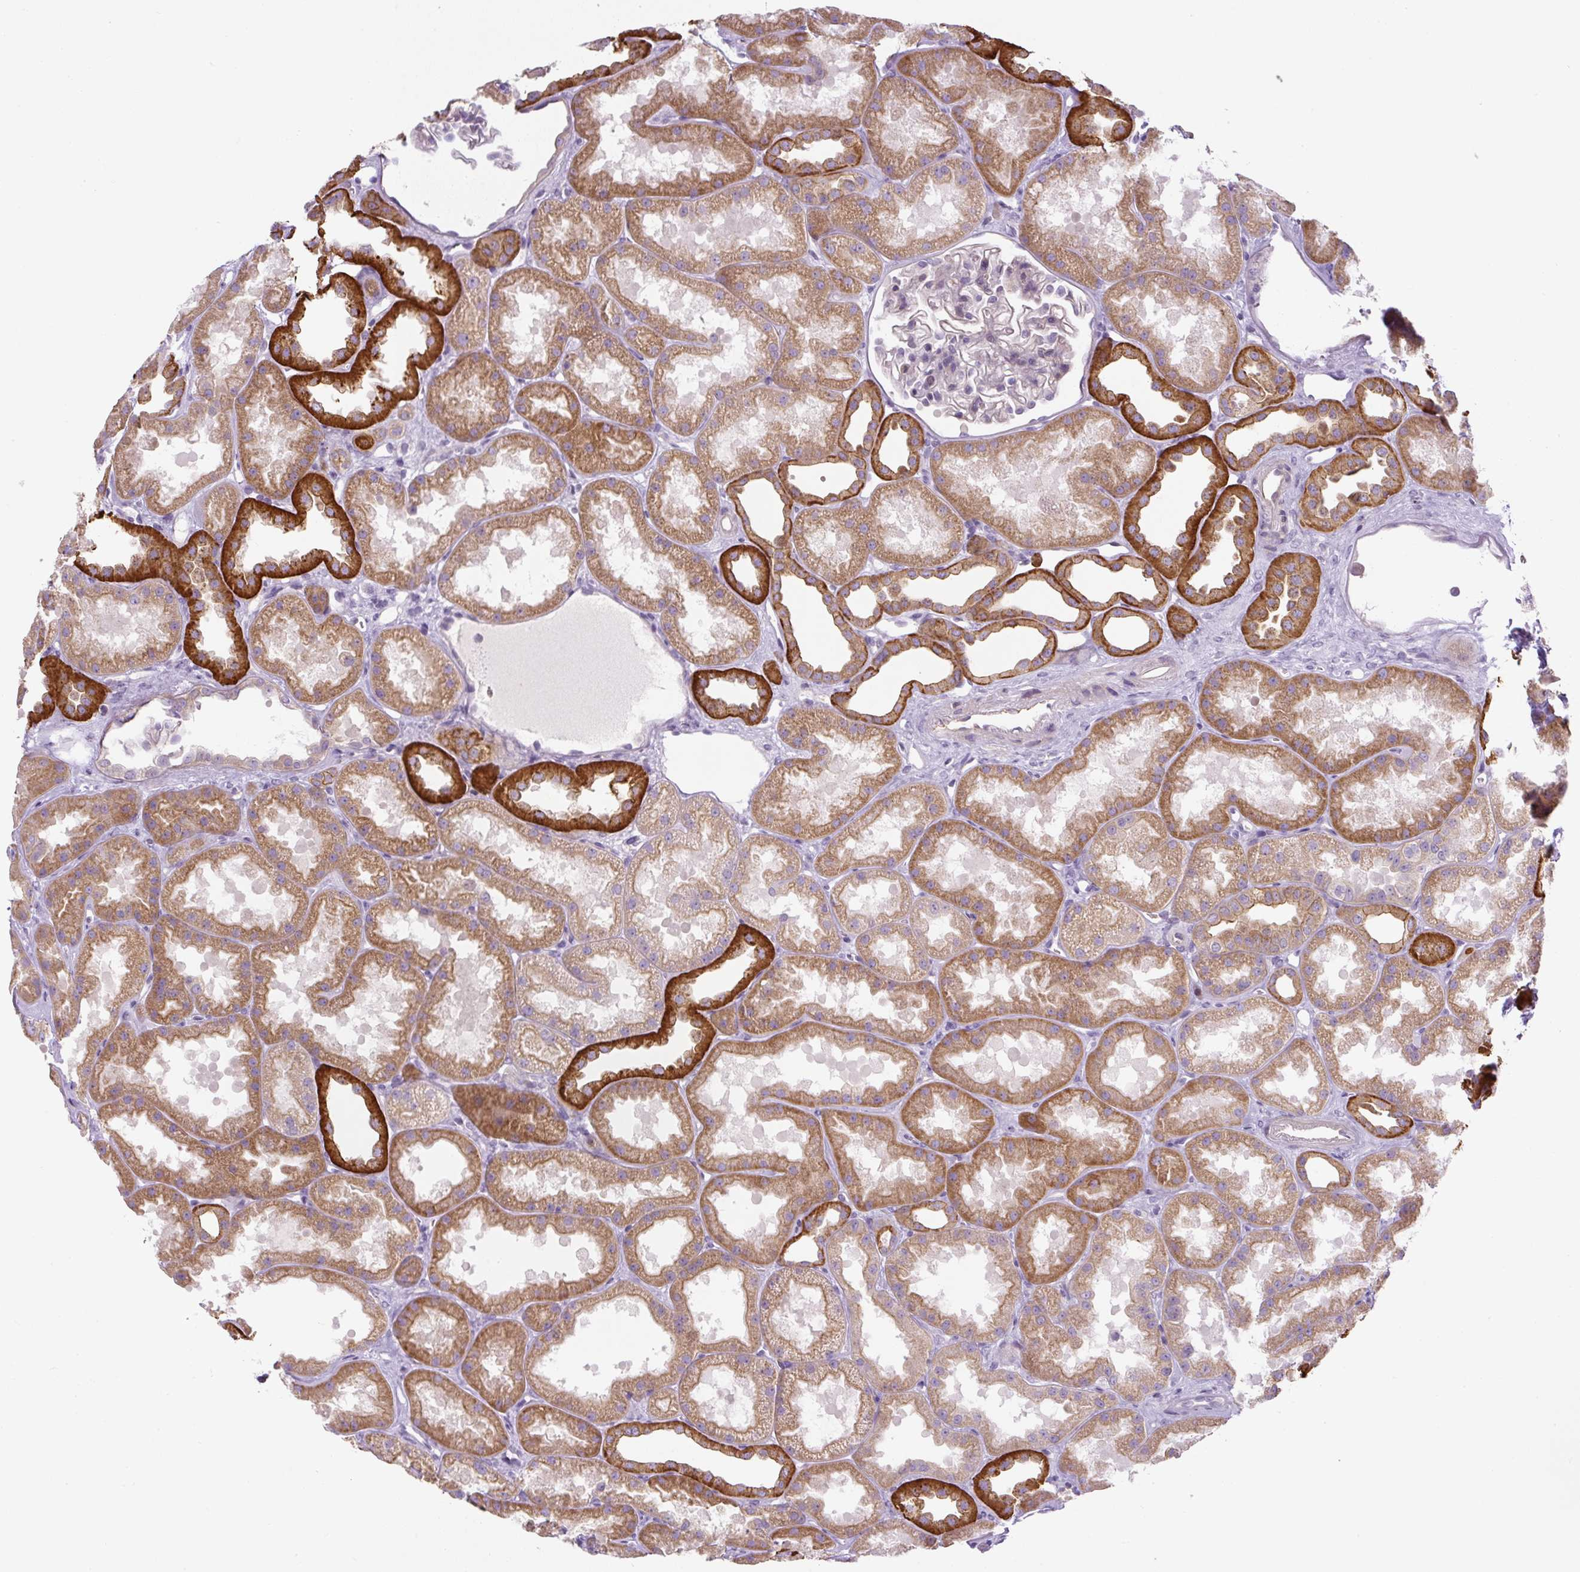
{"staining": {"intensity": "negative", "quantity": "none", "location": "none"}, "tissue": "kidney", "cell_type": "Cells in glomeruli", "image_type": "normal", "snomed": [{"axis": "morphology", "description": "Normal tissue, NOS"}, {"axis": "topography", "description": "Kidney"}], "caption": "IHC histopathology image of benign kidney: human kidney stained with DAB shows no significant protein positivity in cells in glomeruli. (Immunohistochemistry (ihc), brightfield microscopy, high magnification).", "gene": "ADAMTS19", "patient": {"sex": "male", "age": 61}}